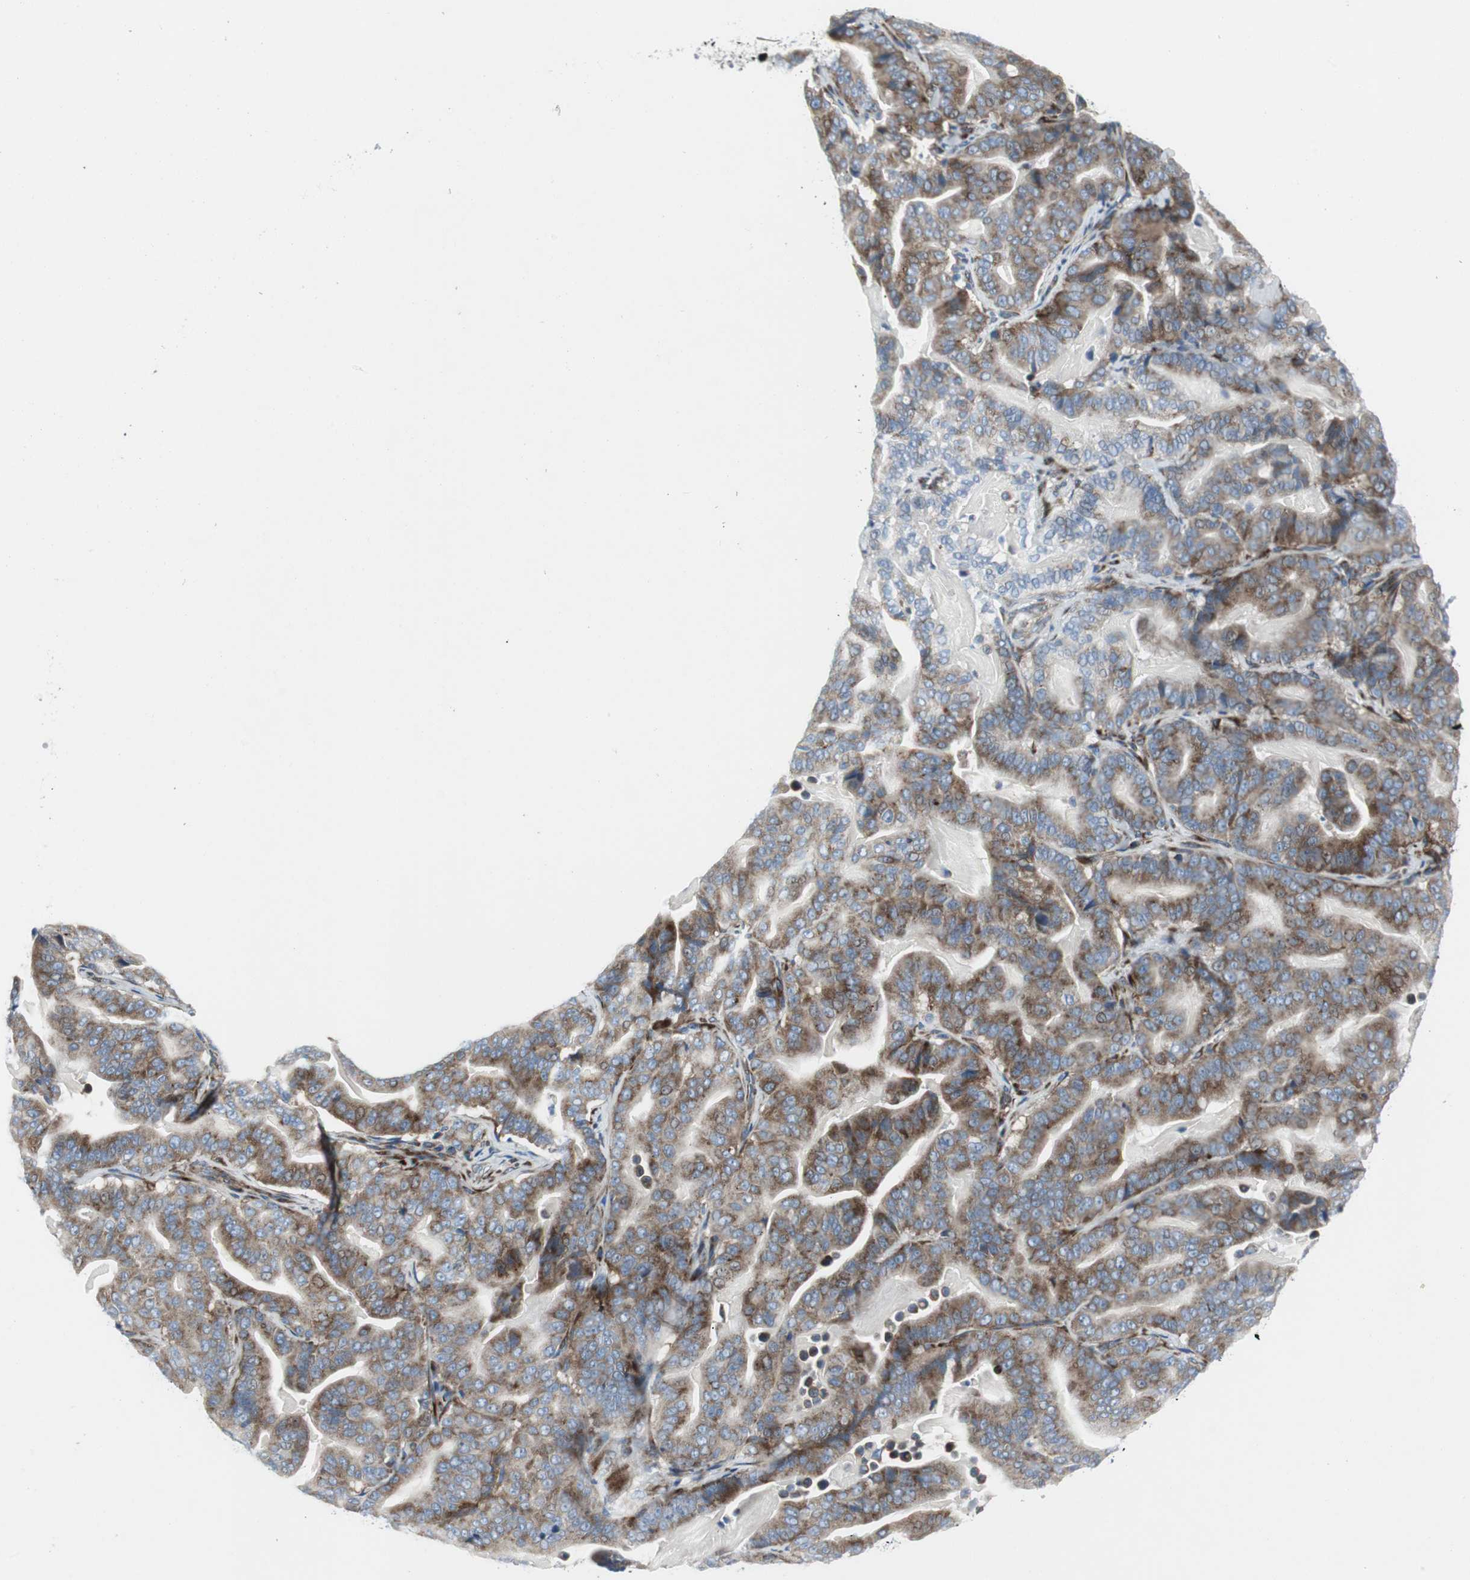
{"staining": {"intensity": "strong", "quantity": ">75%", "location": "cytoplasmic/membranous"}, "tissue": "pancreatic cancer", "cell_type": "Tumor cells", "image_type": "cancer", "snomed": [{"axis": "morphology", "description": "Adenocarcinoma, NOS"}, {"axis": "topography", "description": "Pancreas"}], "caption": "An immunohistochemistry histopathology image of tumor tissue is shown. Protein staining in brown highlights strong cytoplasmic/membranous positivity in pancreatic cancer within tumor cells. (DAB (3,3'-diaminobenzidine) IHC with brightfield microscopy, high magnification).", "gene": "BBC3", "patient": {"sex": "male", "age": 63}}